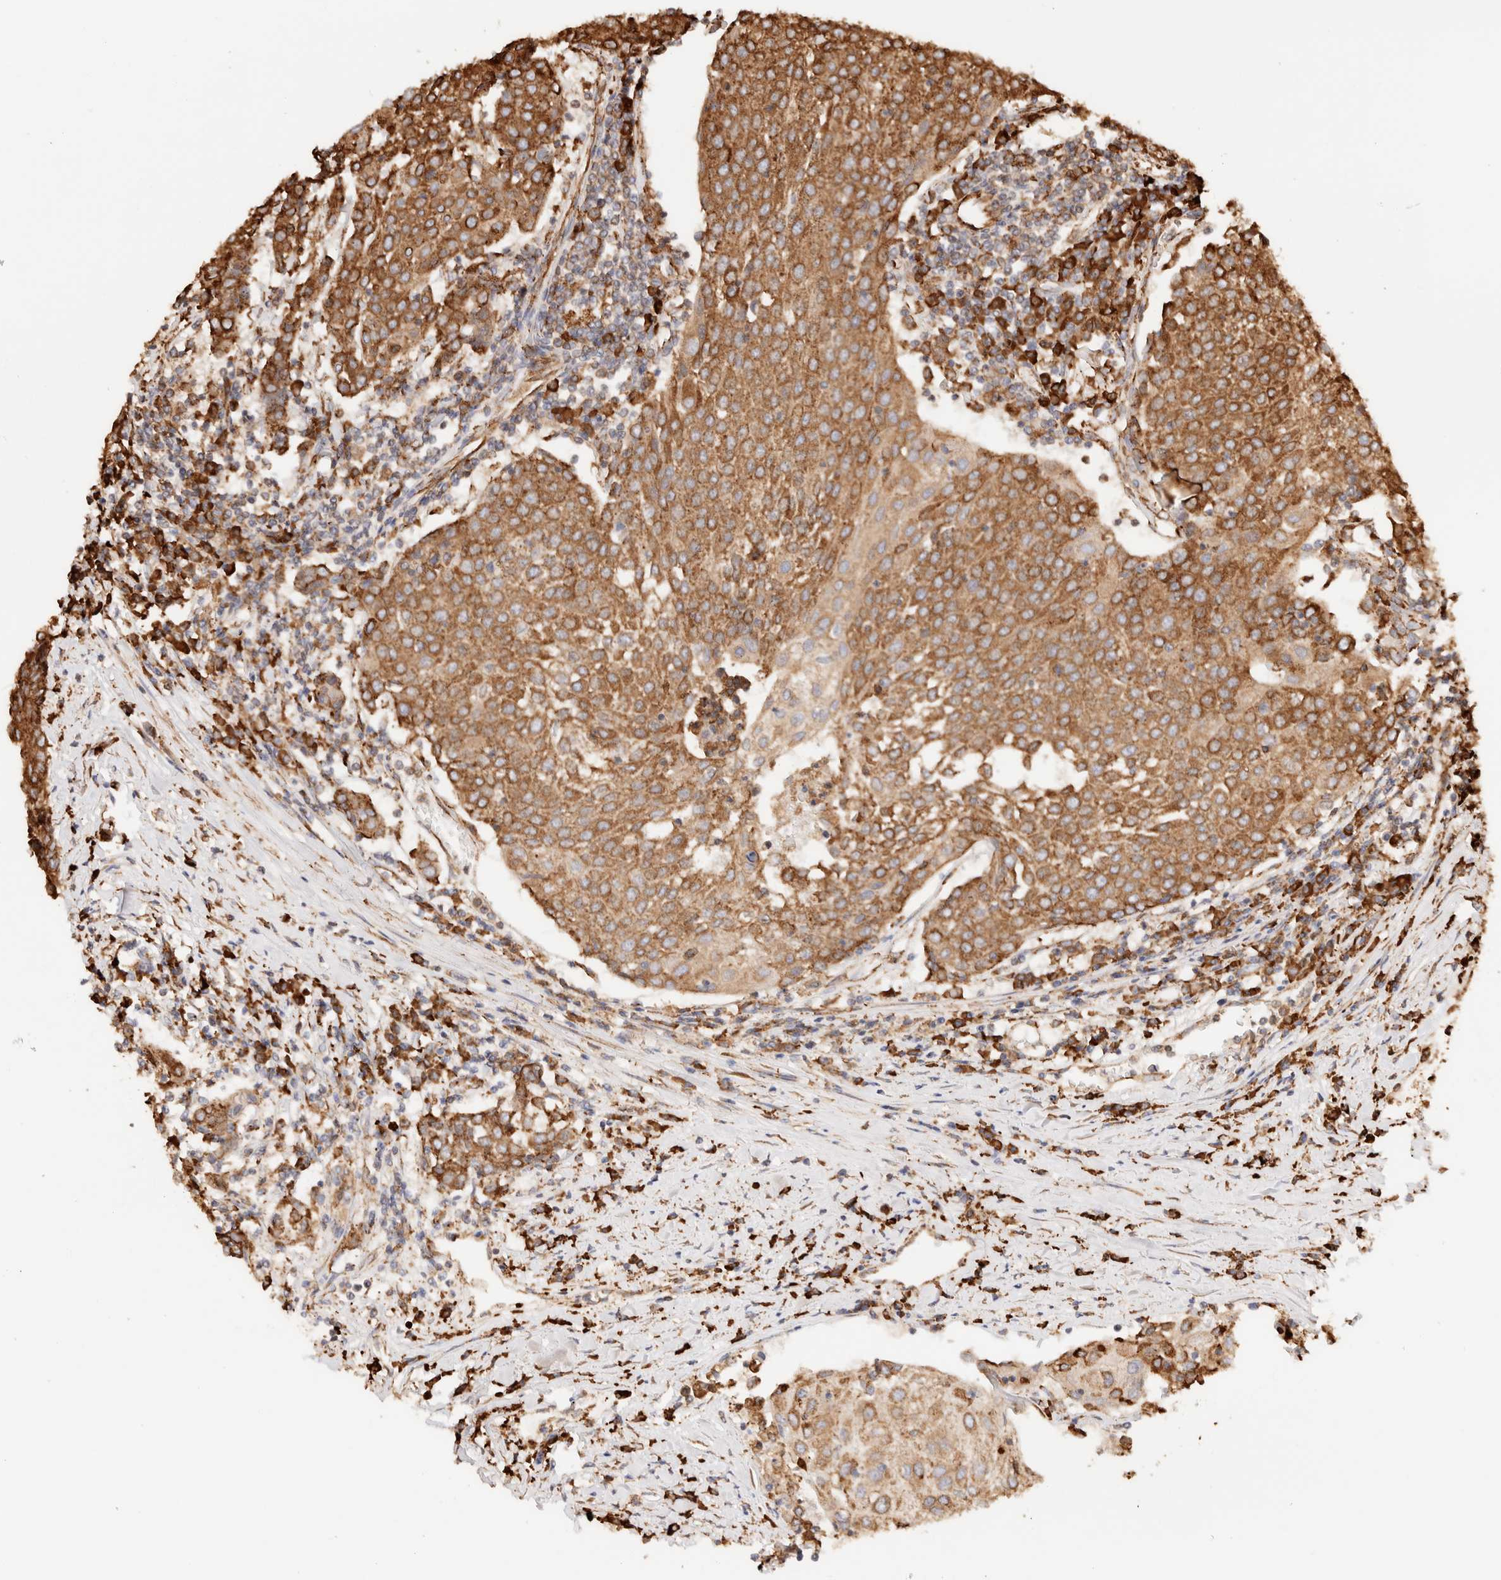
{"staining": {"intensity": "strong", "quantity": ">75%", "location": "cytoplasmic/membranous"}, "tissue": "urothelial cancer", "cell_type": "Tumor cells", "image_type": "cancer", "snomed": [{"axis": "morphology", "description": "Urothelial carcinoma, High grade"}, {"axis": "topography", "description": "Urinary bladder"}], "caption": "DAB immunohistochemical staining of urothelial cancer displays strong cytoplasmic/membranous protein staining in approximately >75% of tumor cells.", "gene": "FER", "patient": {"sex": "female", "age": 85}}